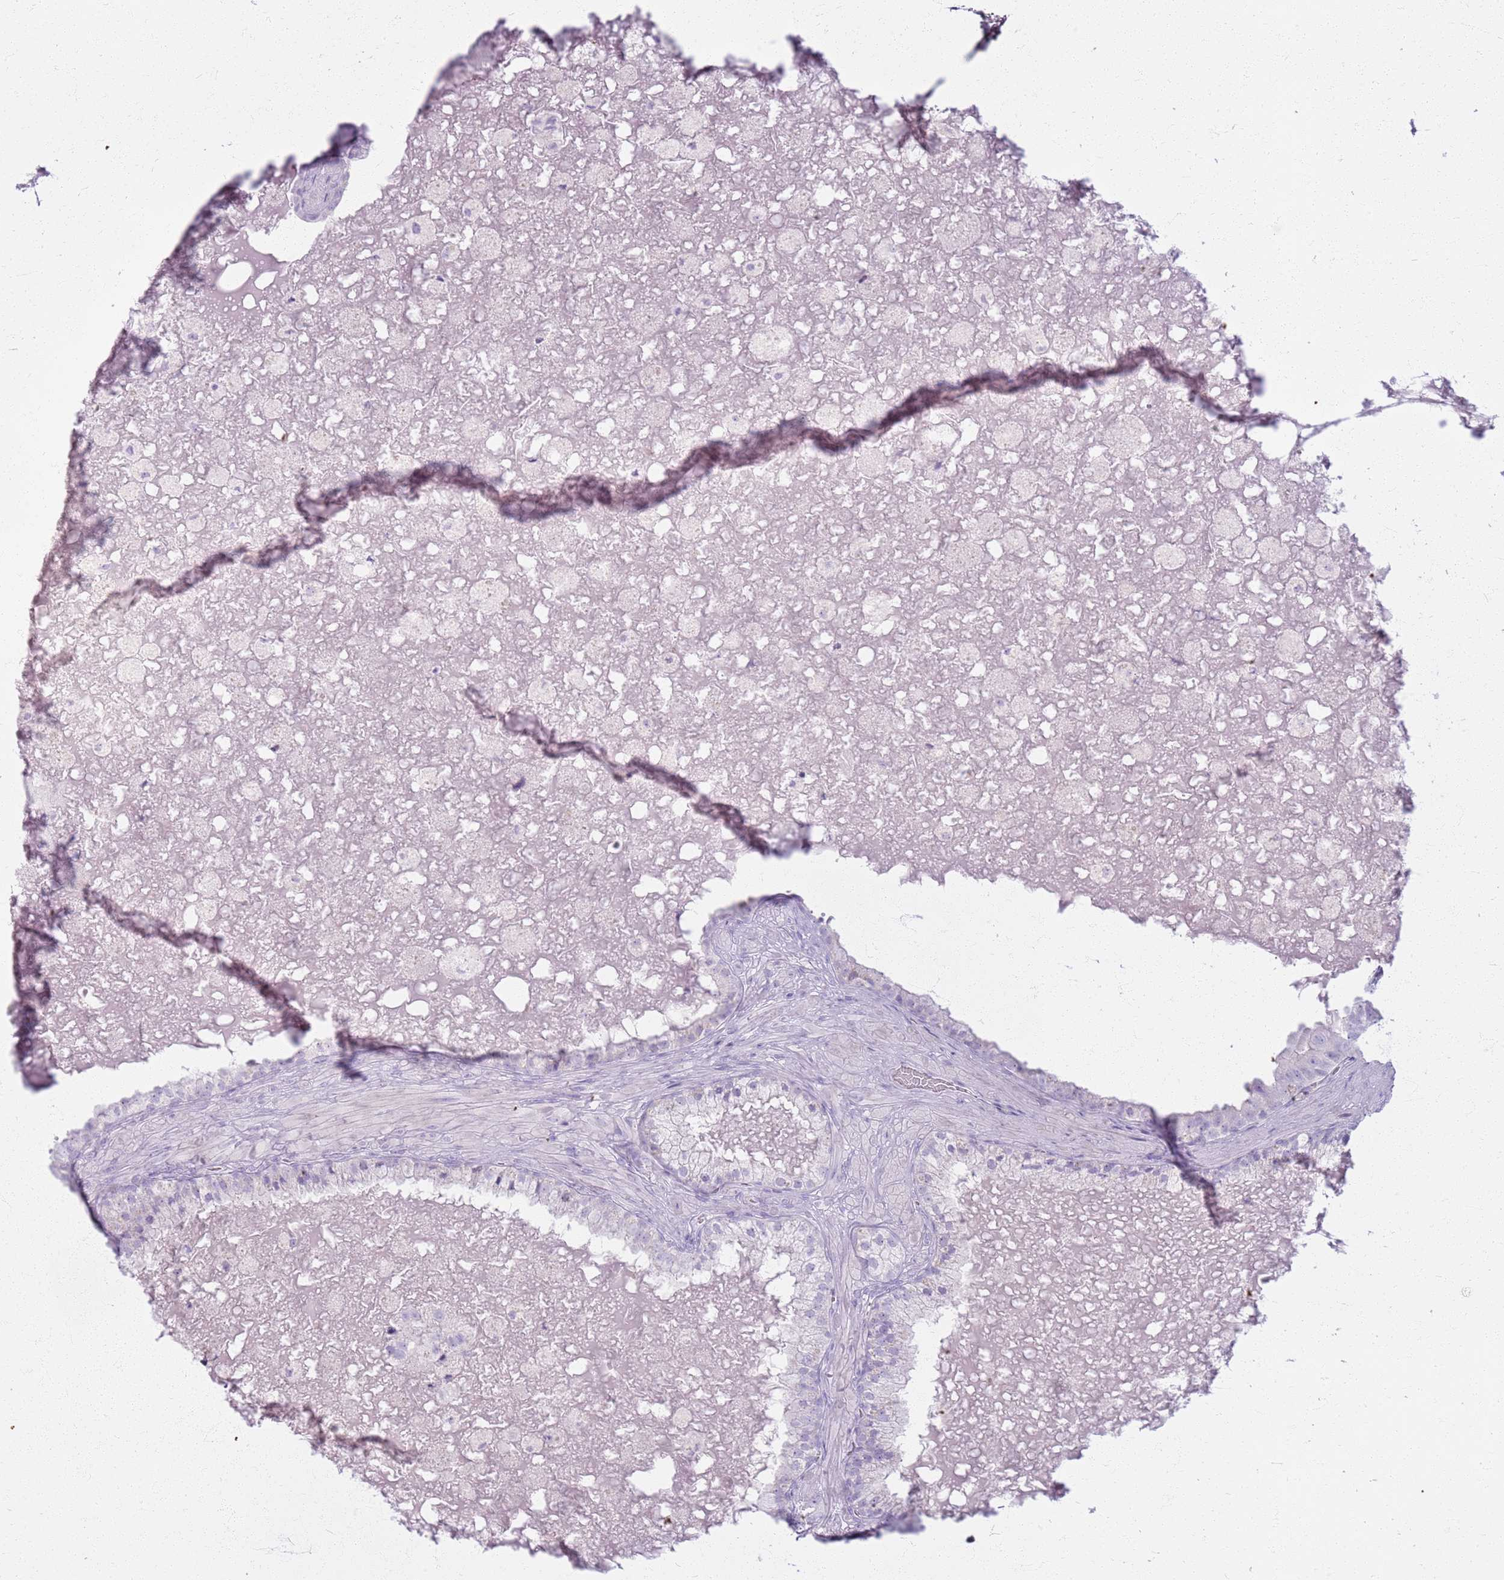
{"staining": {"intensity": "negative", "quantity": "none", "location": "none"}, "tissue": "prostate cancer", "cell_type": "Tumor cells", "image_type": "cancer", "snomed": [{"axis": "morphology", "description": "Adenocarcinoma, High grade"}, {"axis": "topography", "description": "Prostate"}], "caption": "The micrograph demonstrates no significant positivity in tumor cells of prostate cancer (adenocarcinoma (high-grade)).", "gene": "CSRP3", "patient": {"sex": "male", "age": 55}}